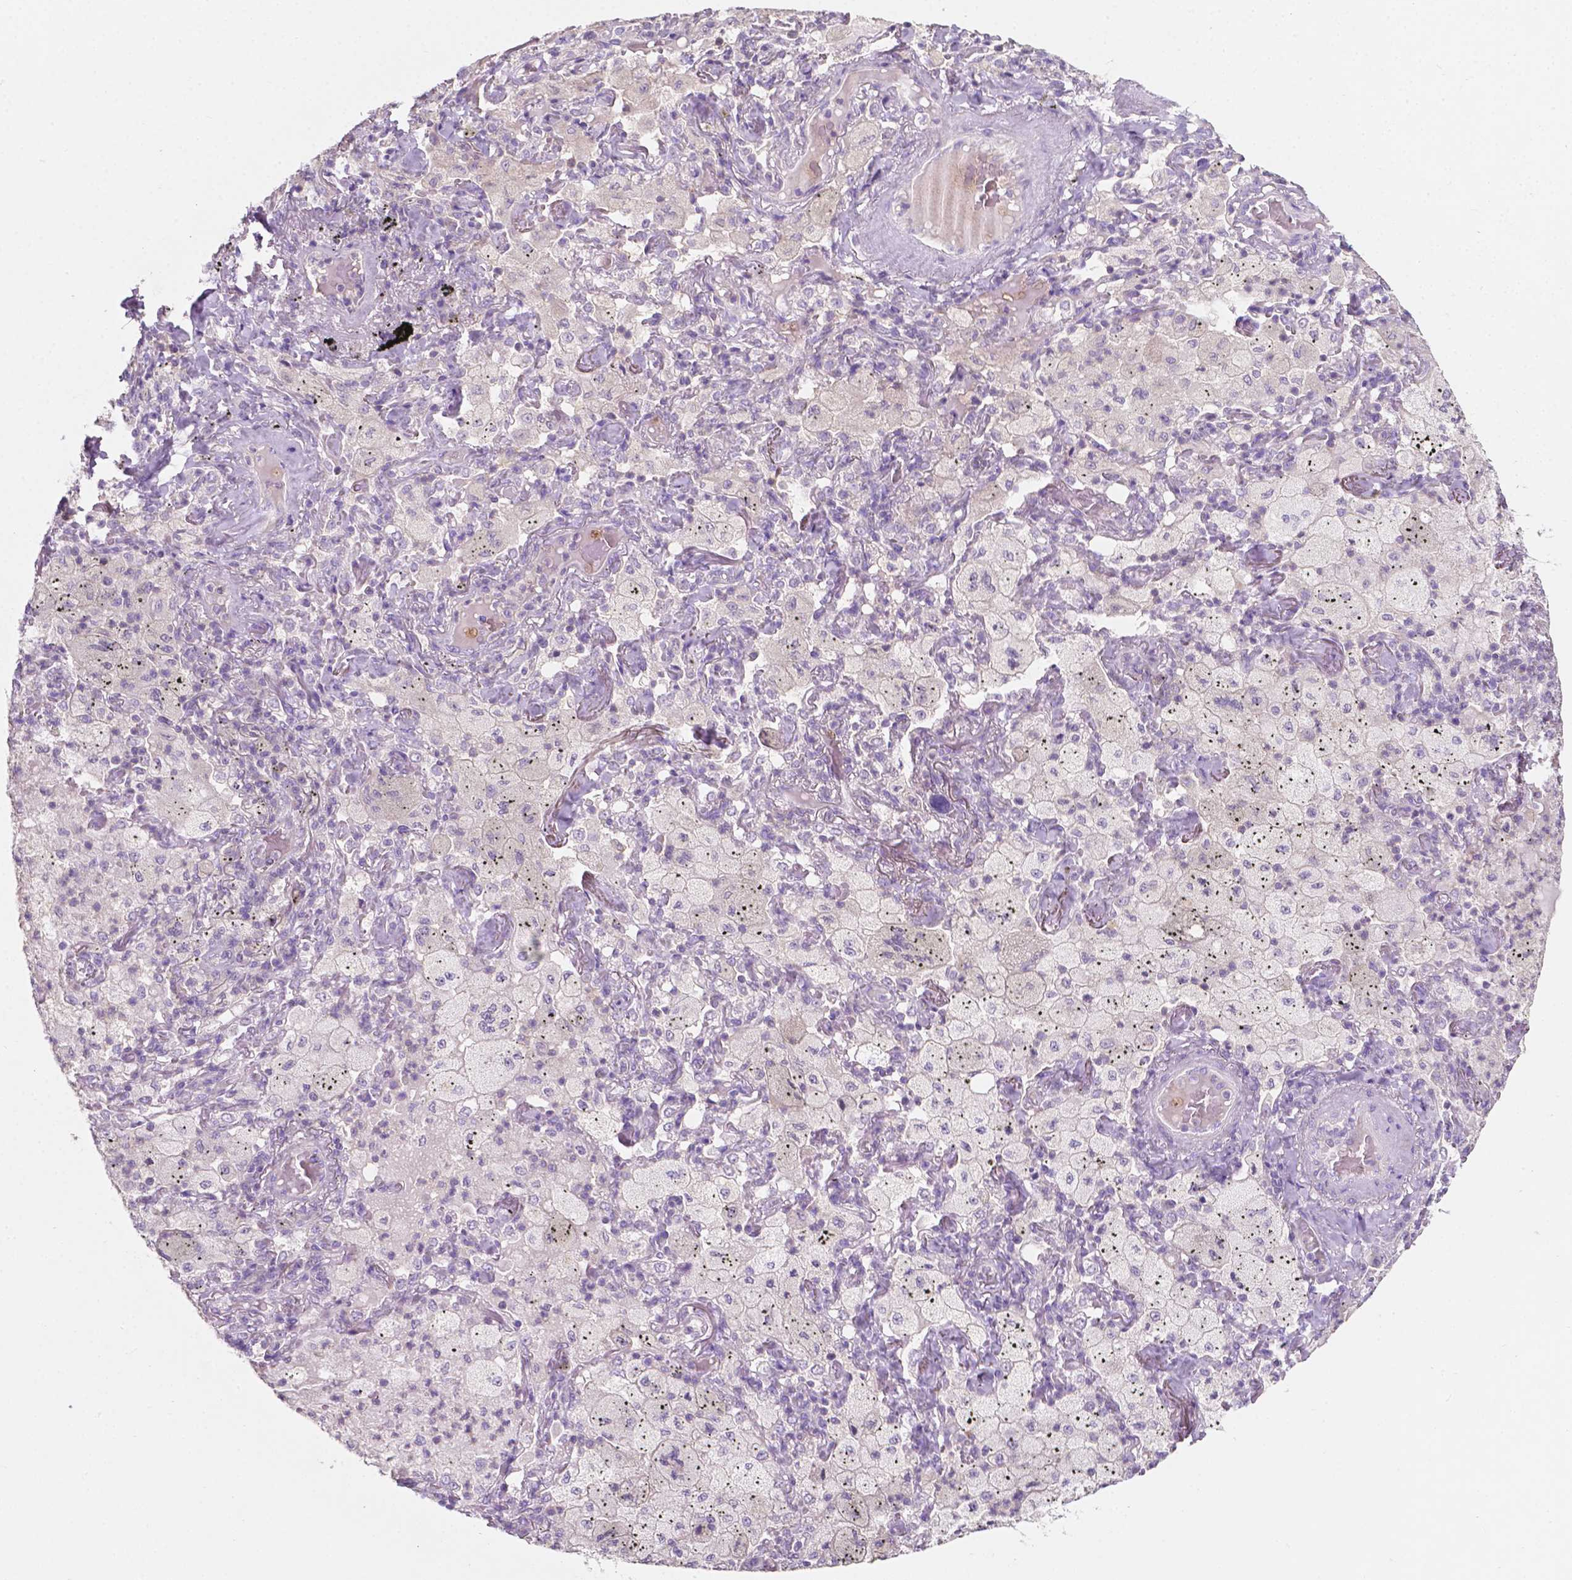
{"staining": {"intensity": "negative", "quantity": "none", "location": "none"}, "tissue": "lung cancer", "cell_type": "Tumor cells", "image_type": "cancer", "snomed": [{"axis": "morphology", "description": "Adenocarcinoma, NOS"}, {"axis": "topography", "description": "Lung"}], "caption": "Immunohistochemical staining of lung cancer displays no significant expression in tumor cells.", "gene": "EGFR", "patient": {"sex": "female", "age": 73}}